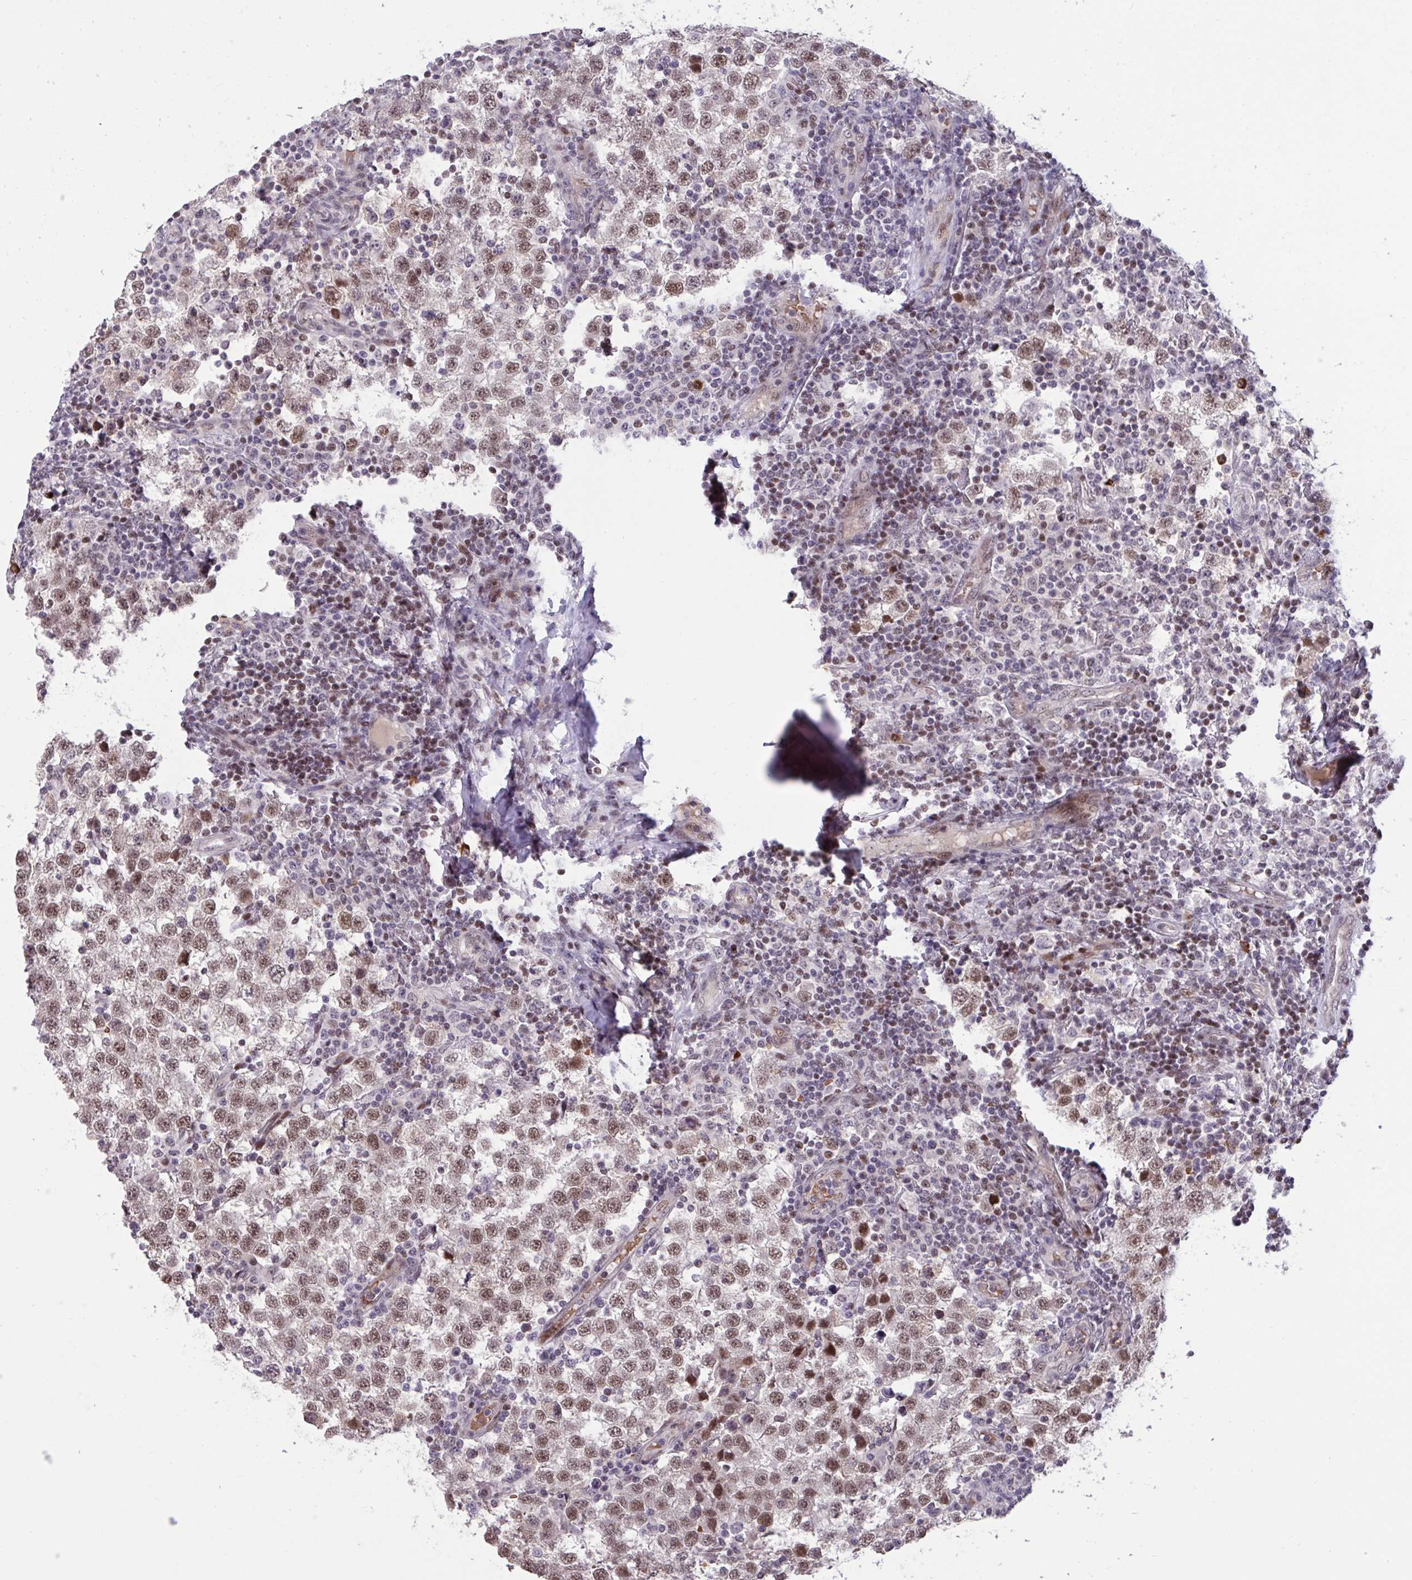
{"staining": {"intensity": "moderate", "quantity": ">75%", "location": "nuclear"}, "tissue": "testis cancer", "cell_type": "Tumor cells", "image_type": "cancer", "snomed": [{"axis": "morphology", "description": "Seminoma, NOS"}, {"axis": "topography", "description": "Testis"}], "caption": "Immunohistochemistry (IHC) image of human testis cancer (seminoma) stained for a protein (brown), which reveals medium levels of moderate nuclear expression in approximately >75% of tumor cells.", "gene": "ZNF414", "patient": {"sex": "male", "age": 34}}